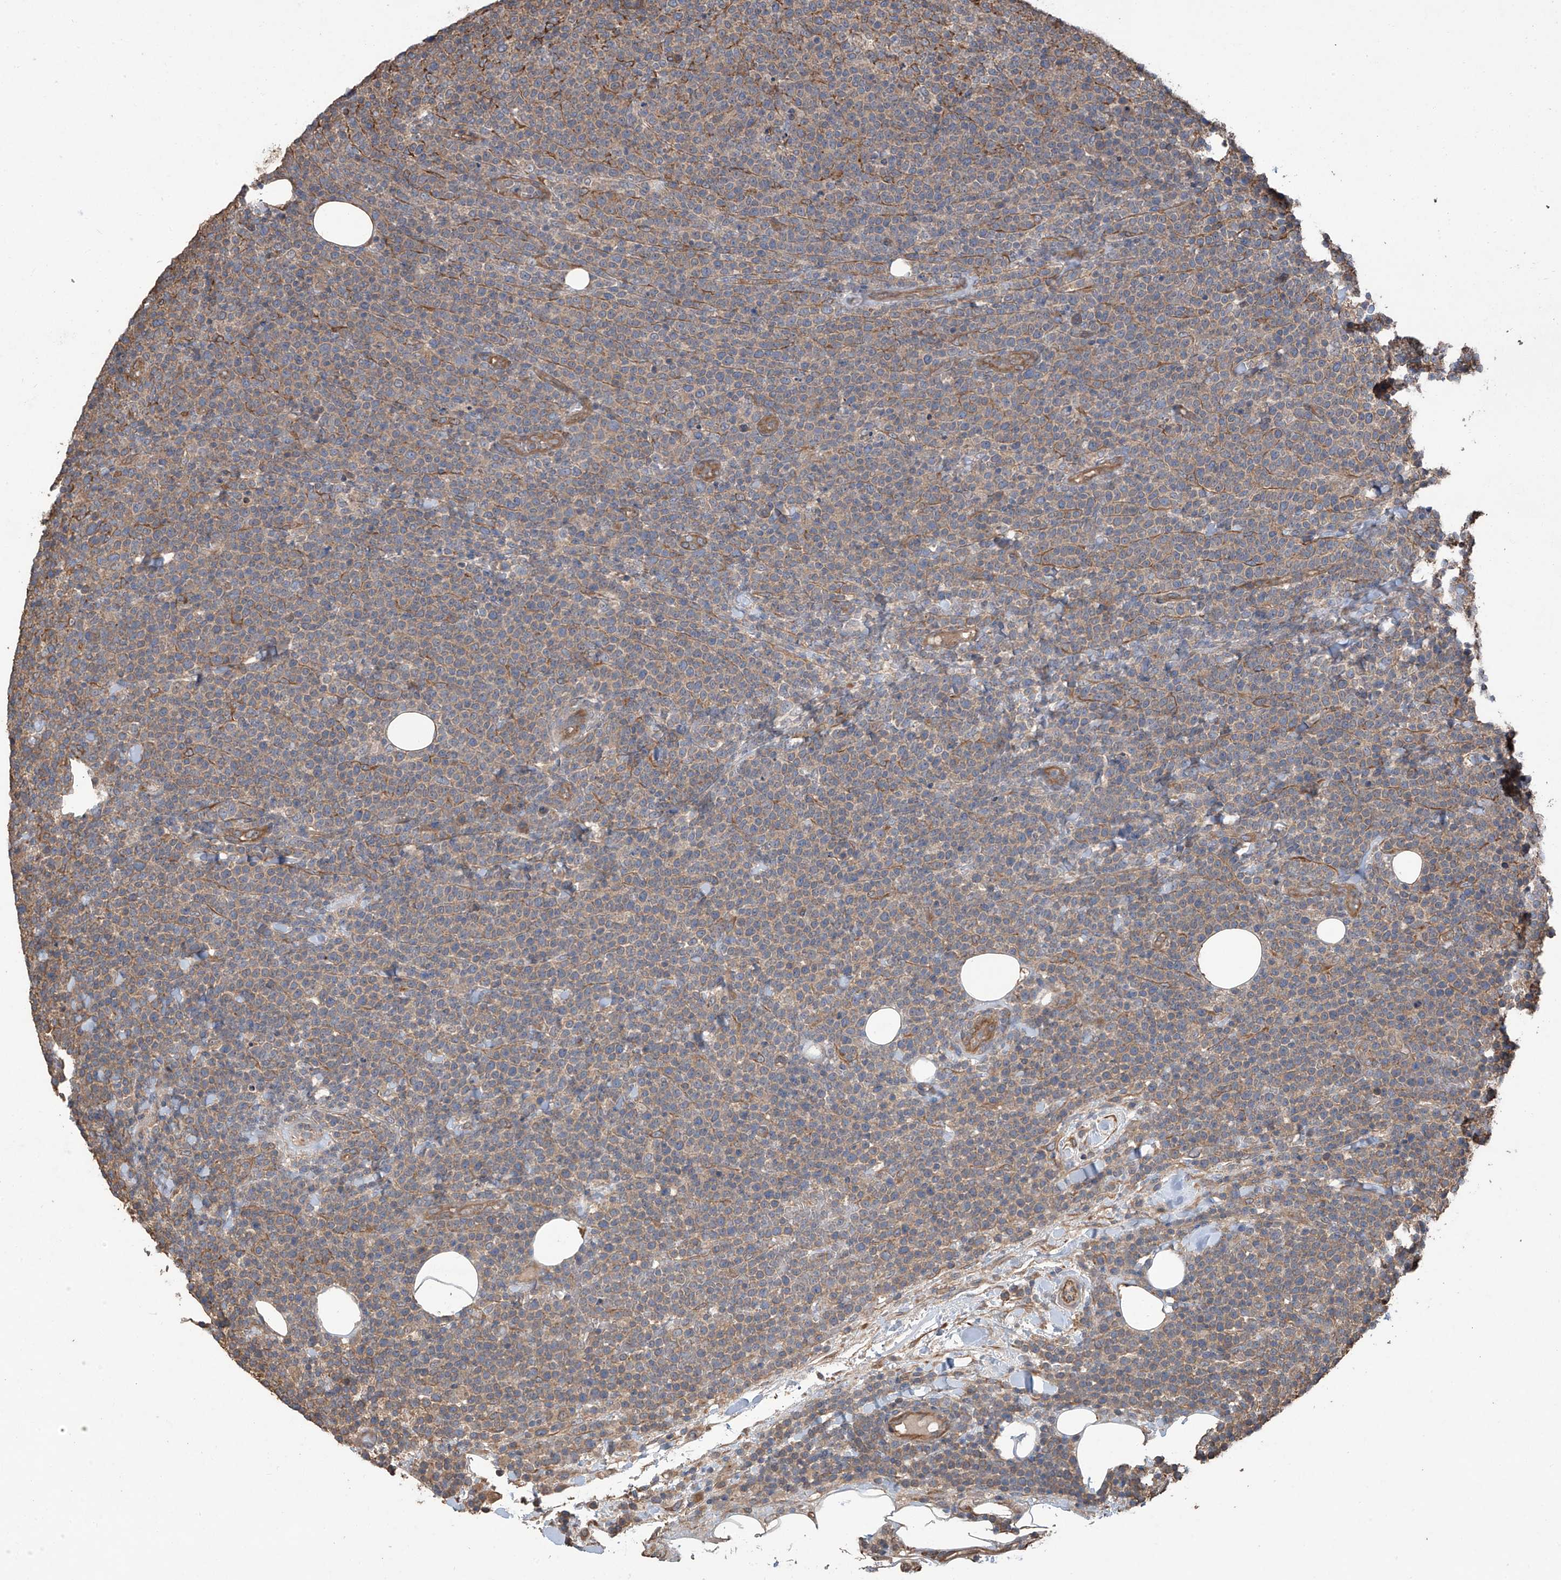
{"staining": {"intensity": "moderate", "quantity": "25%-75%", "location": "cytoplasmic/membranous"}, "tissue": "lymphoma", "cell_type": "Tumor cells", "image_type": "cancer", "snomed": [{"axis": "morphology", "description": "Malignant lymphoma, non-Hodgkin's type, High grade"}, {"axis": "topography", "description": "Lymph node"}], "caption": "Immunohistochemistry (IHC) photomicrograph of neoplastic tissue: human high-grade malignant lymphoma, non-Hodgkin's type stained using immunohistochemistry (IHC) displays medium levels of moderate protein expression localized specifically in the cytoplasmic/membranous of tumor cells, appearing as a cytoplasmic/membranous brown color.", "gene": "AGBL5", "patient": {"sex": "male", "age": 61}}